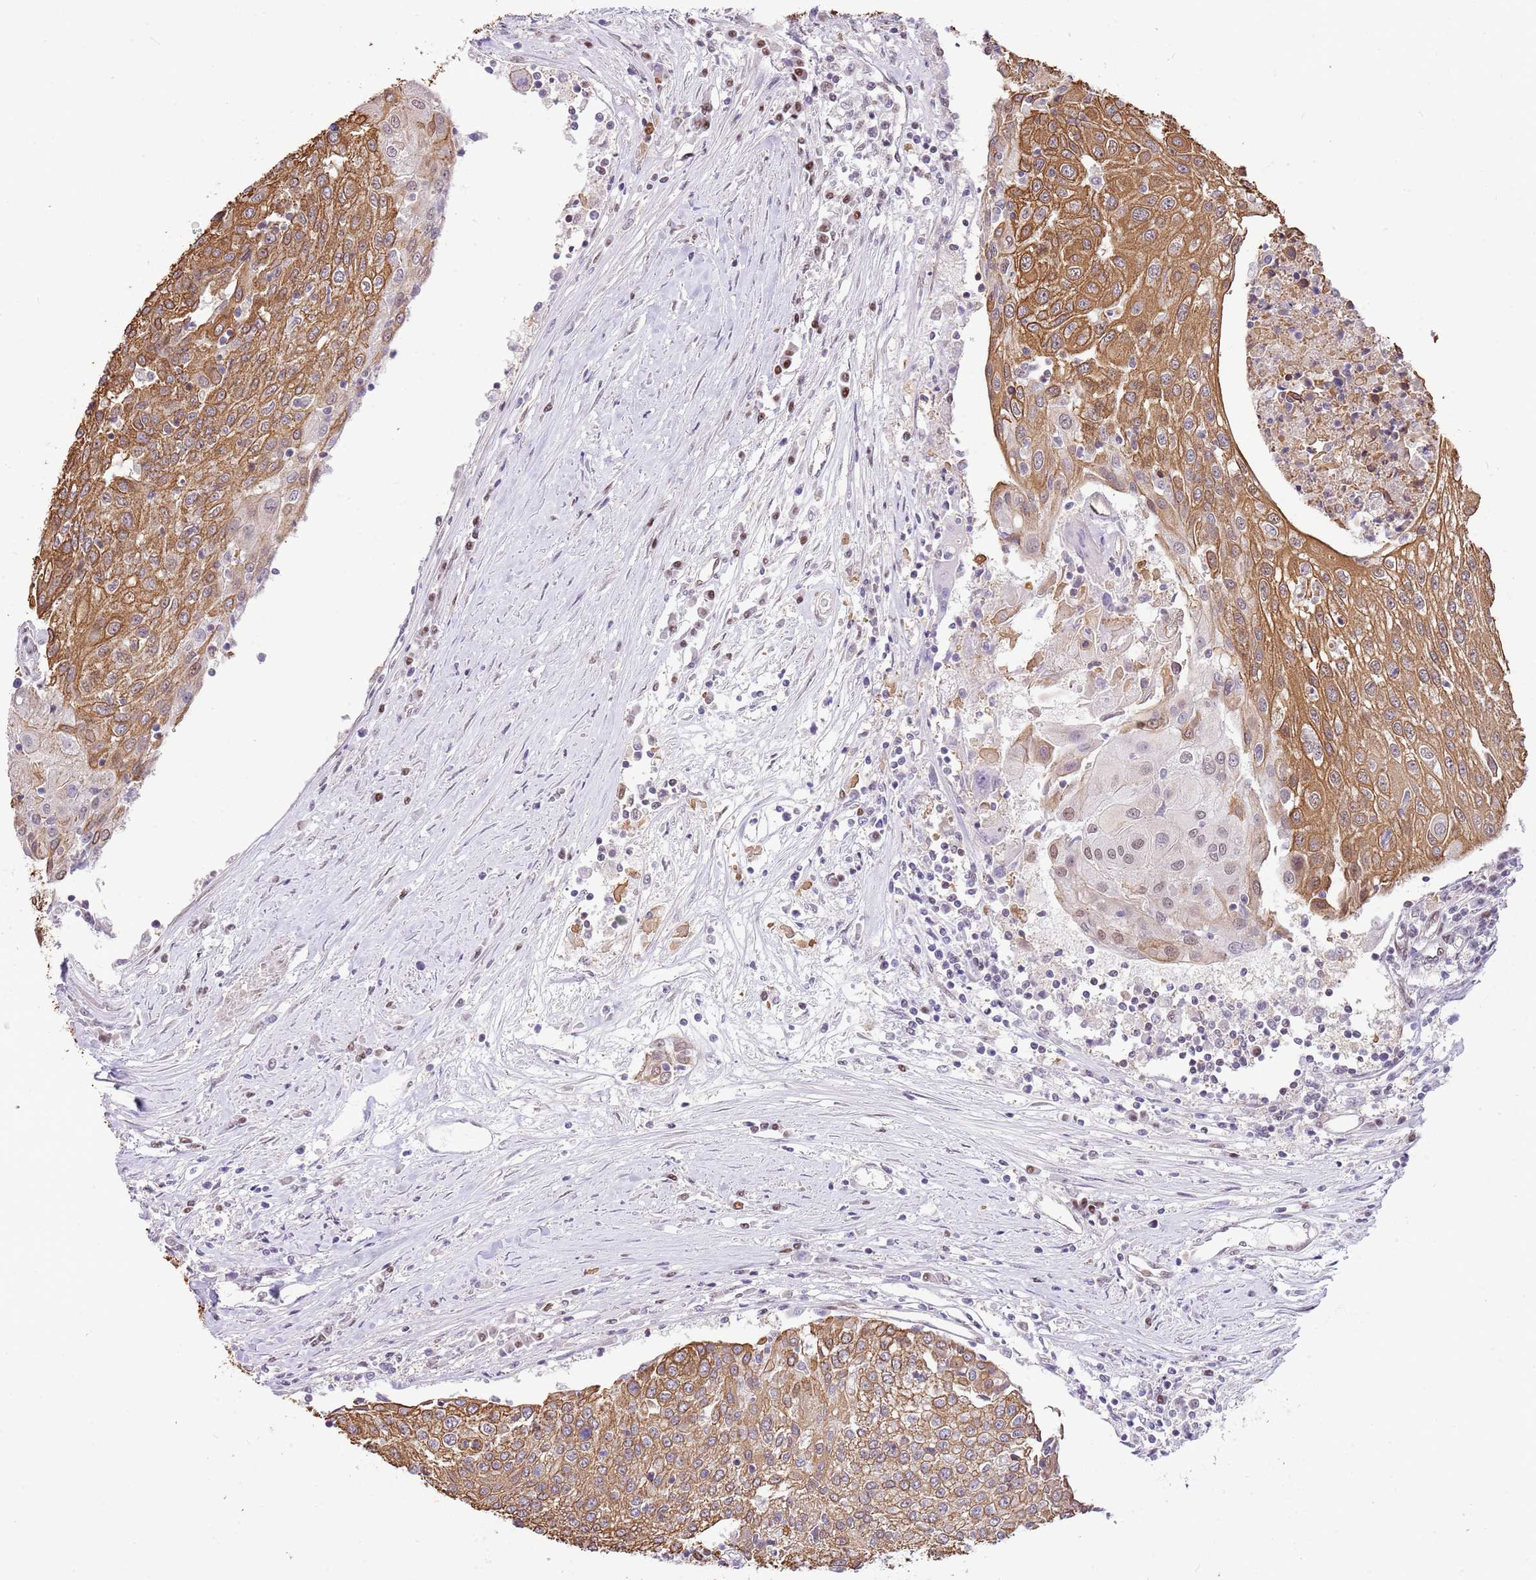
{"staining": {"intensity": "moderate", "quantity": ">75%", "location": "cytoplasmic/membranous"}, "tissue": "urothelial cancer", "cell_type": "Tumor cells", "image_type": "cancer", "snomed": [{"axis": "morphology", "description": "Urothelial carcinoma, High grade"}, {"axis": "topography", "description": "Urinary bladder"}], "caption": "A medium amount of moderate cytoplasmic/membranous expression is appreciated in about >75% of tumor cells in urothelial cancer tissue.", "gene": "RFK", "patient": {"sex": "female", "age": 85}}